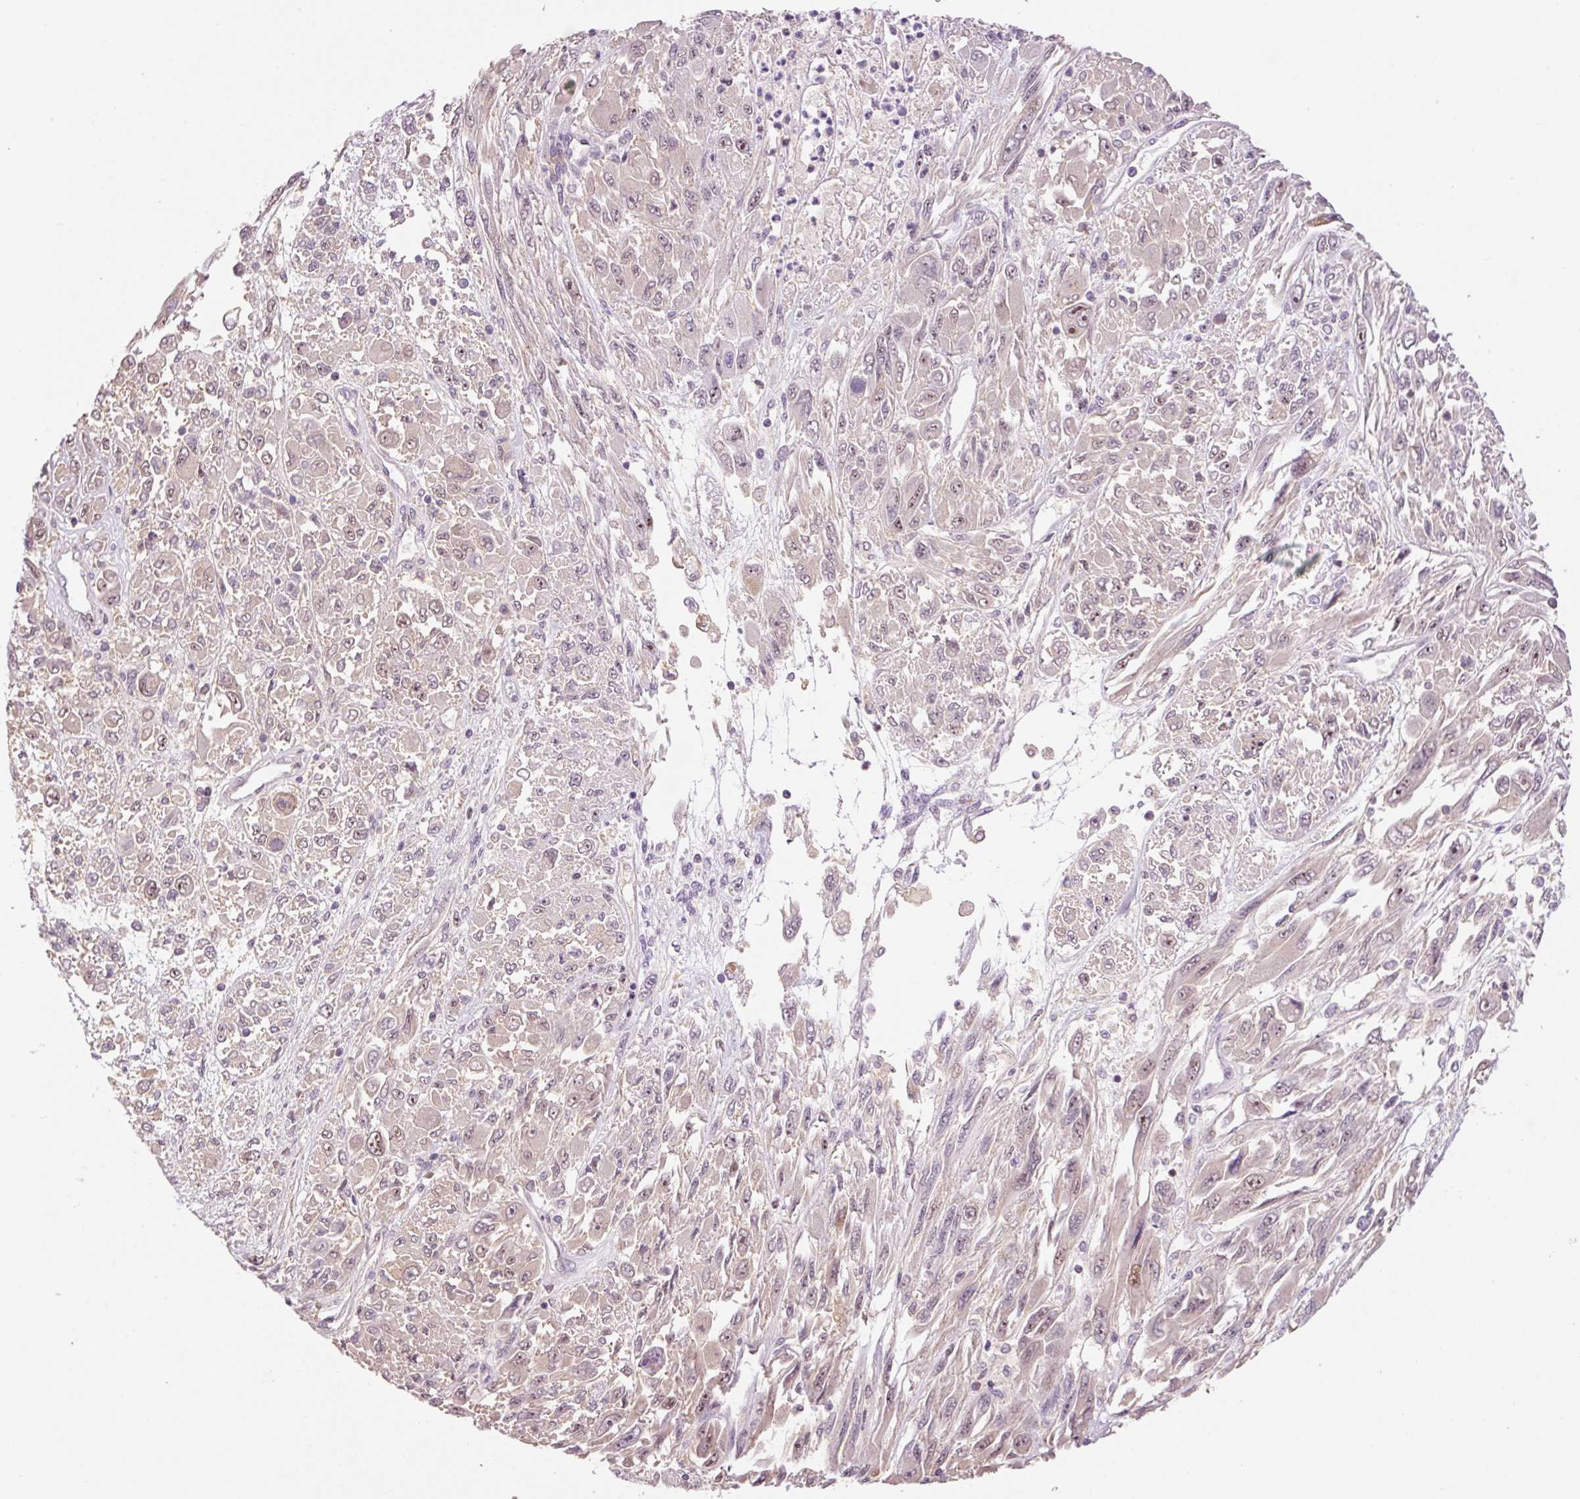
{"staining": {"intensity": "weak", "quantity": "<25%", "location": "nuclear"}, "tissue": "melanoma", "cell_type": "Tumor cells", "image_type": "cancer", "snomed": [{"axis": "morphology", "description": "Malignant melanoma, NOS"}, {"axis": "topography", "description": "Skin"}], "caption": "Tumor cells are negative for brown protein staining in malignant melanoma.", "gene": "HNF1A", "patient": {"sex": "female", "age": 91}}